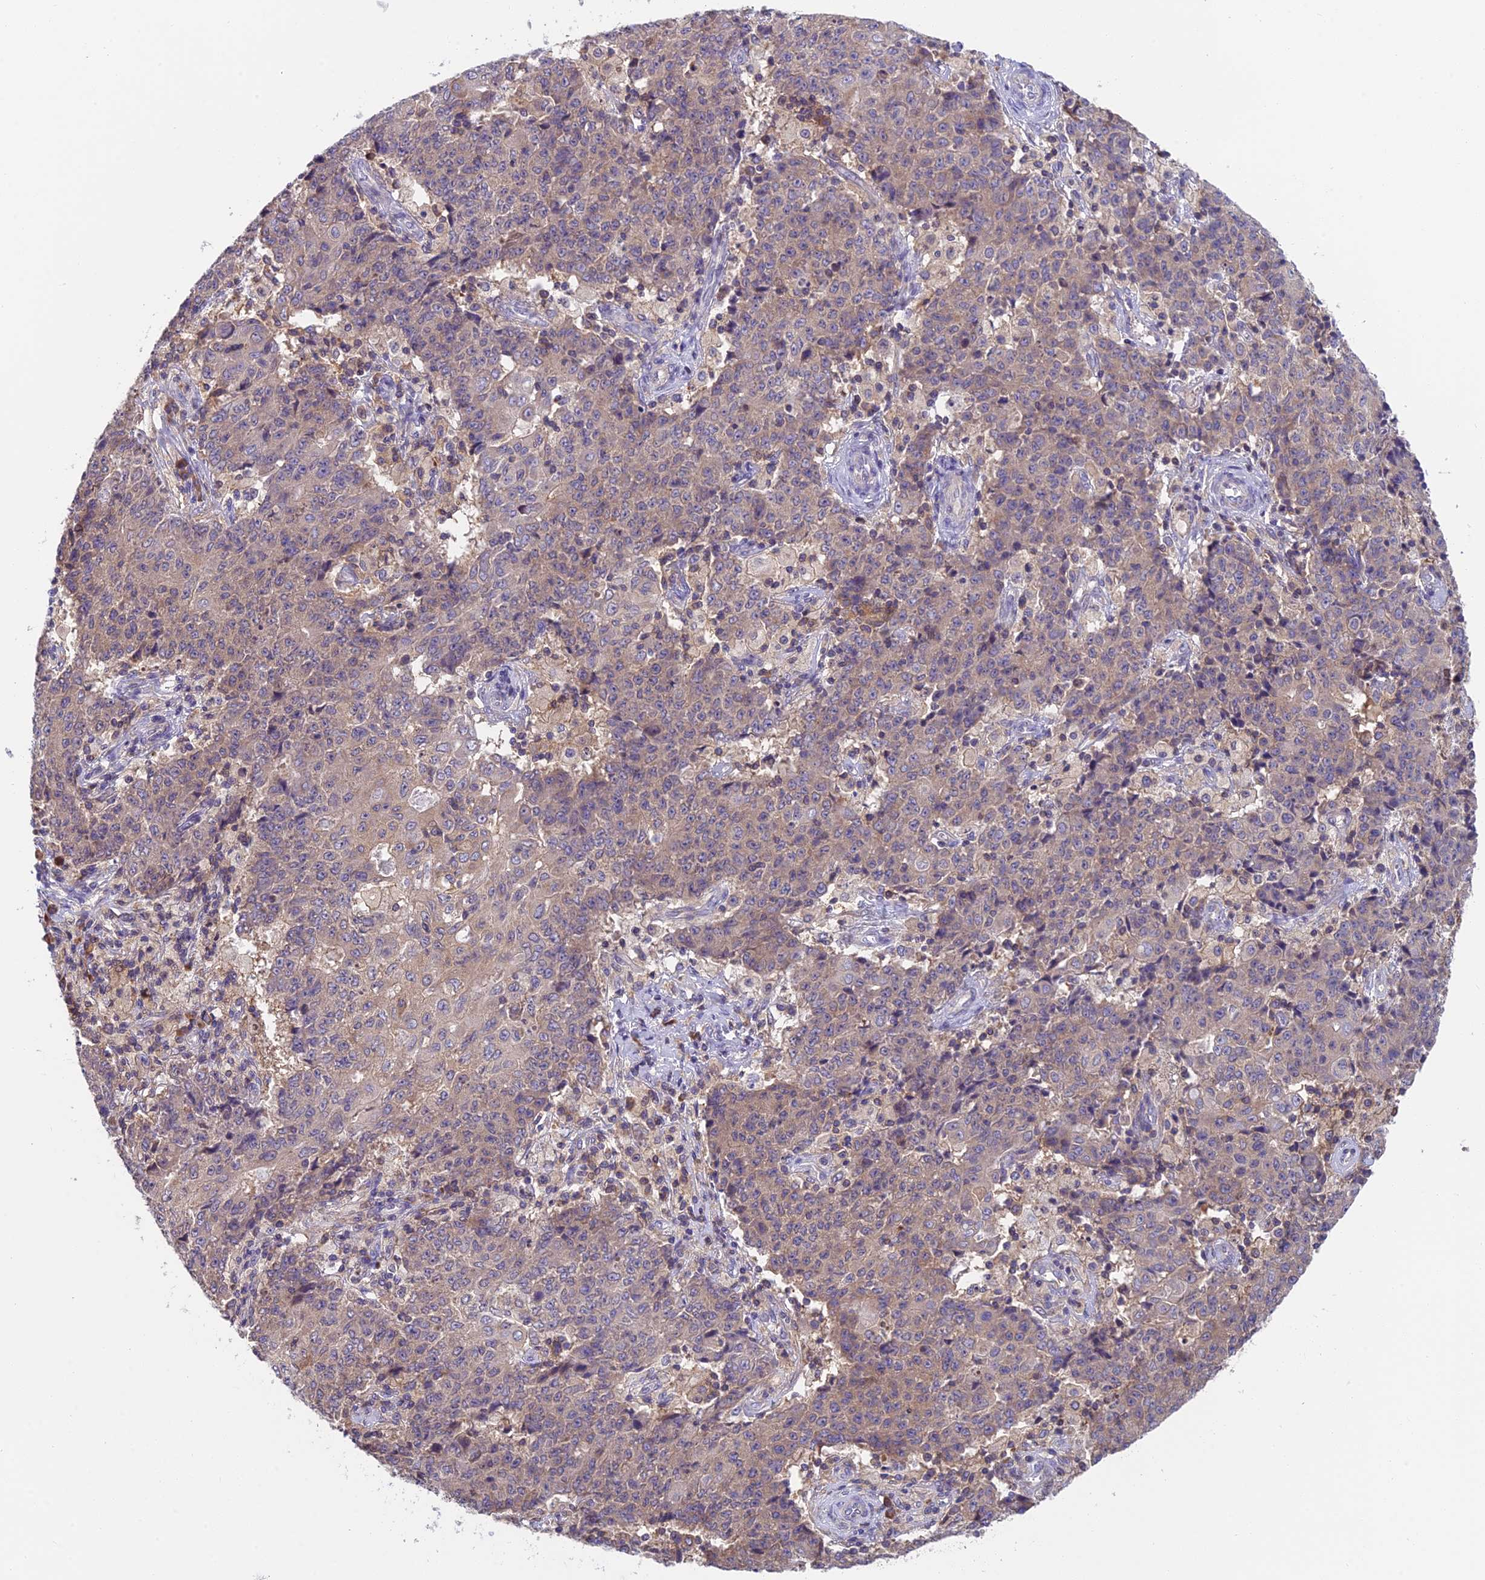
{"staining": {"intensity": "weak", "quantity": "25%-75%", "location": "cytoplasmic/membranous"}, "tissue": "ovarian cancer", "cell_type": "Tumor cells", "image_type": "cancer", "snomed": [{"axis": "morphology", "description": "Carcinoma, endometroid"}, {"axis": "topography", "description": "Ovary"}], "caption": "Ovarian cancer (endometroid carcinoma) stained for a protein (brown) shows weak cytoplasmic/membranous positive staining in about 25%-75% of tumor cells.", "gene": "IPO5", "patient": {"sex": "female", "age": 42}}